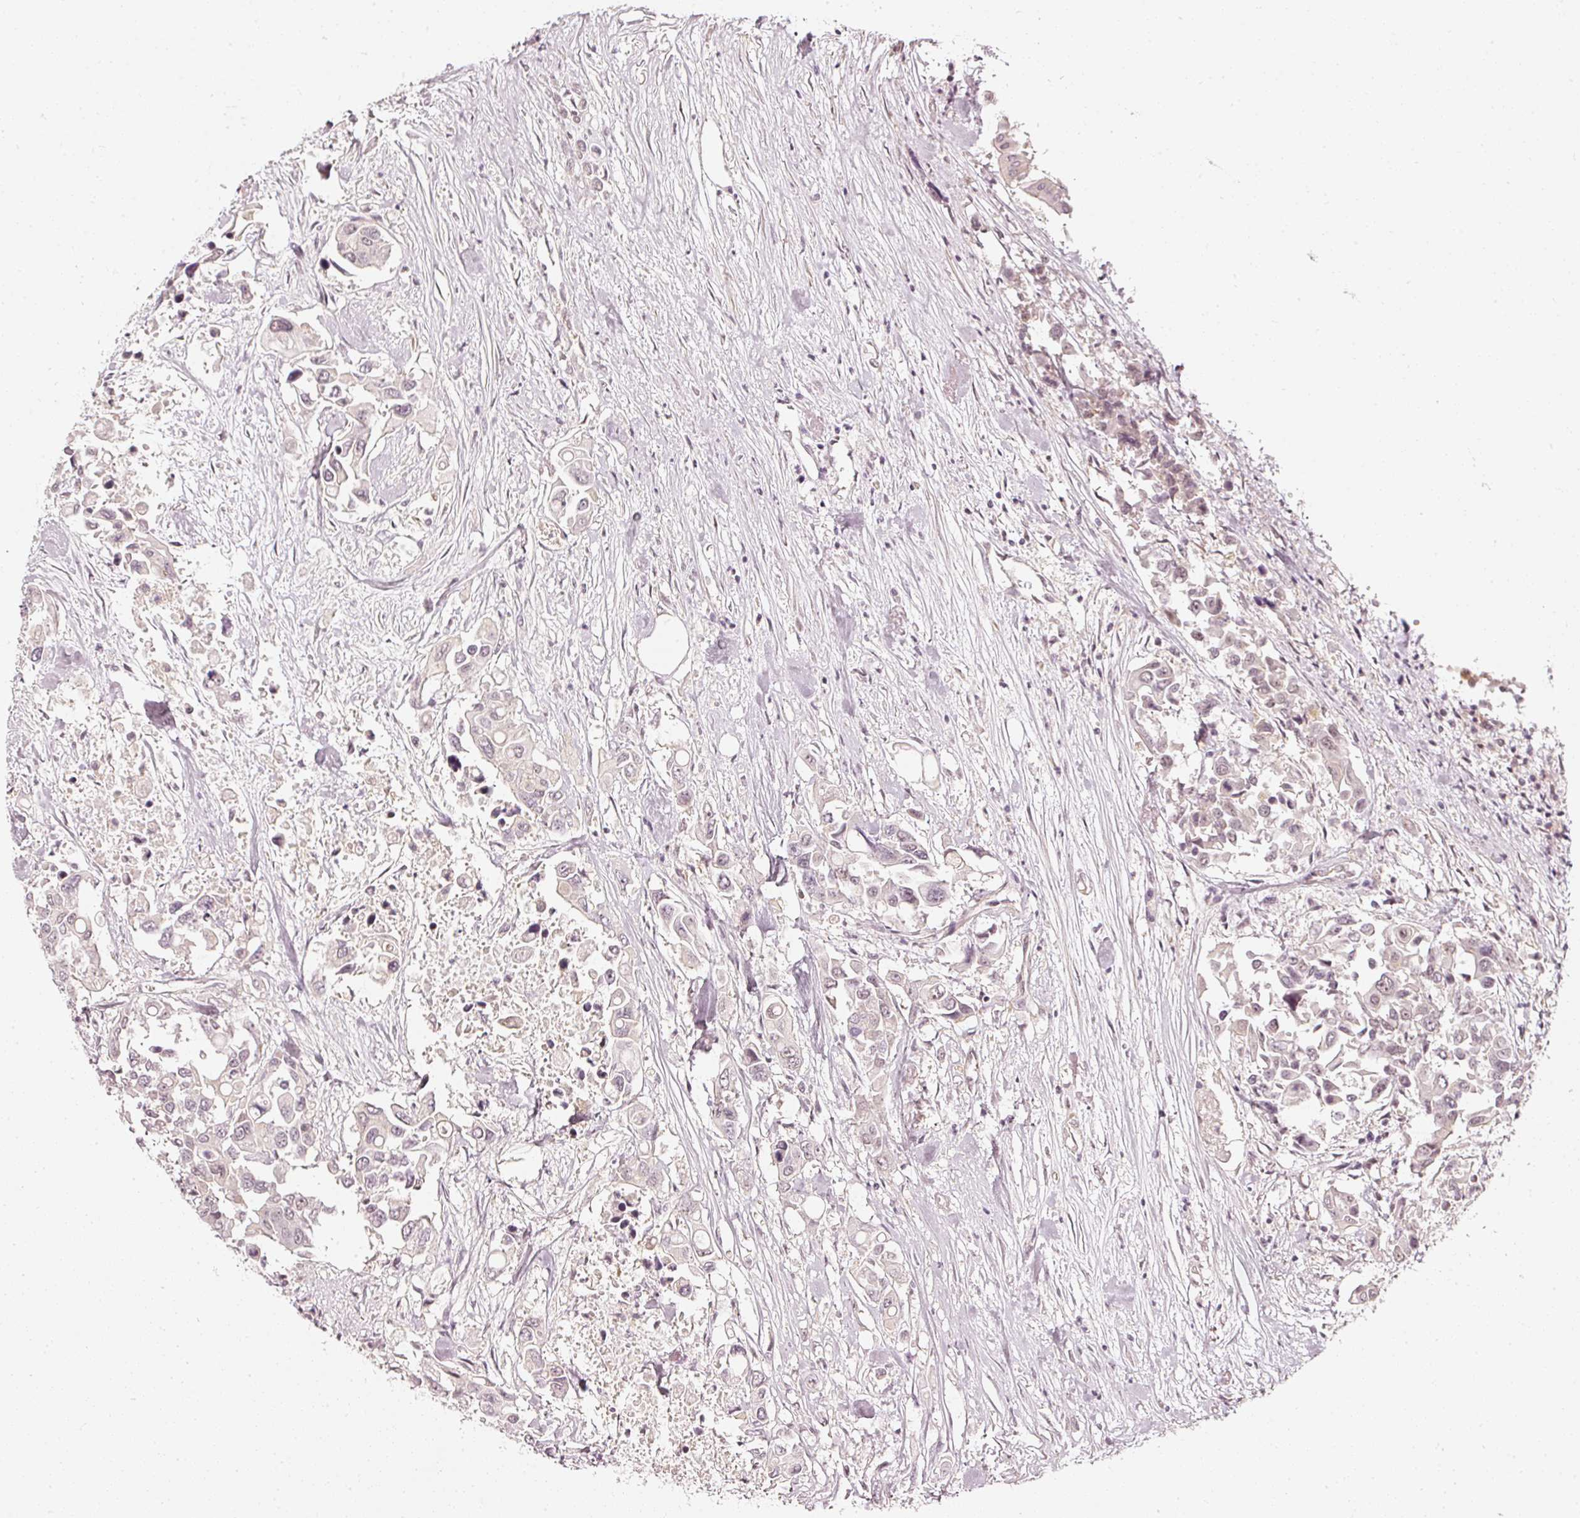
{"staining": {"intensity": "negative", "quantity": "none", "location": "none"}, "tissue": "colorectal cancer", "cell_type": "Tumor cells", "image_type": "cancer", "snomed": [{"axis": "morphology", "description": "Adenocarcinoma, NOS"}, {"axis": "topography", "description": "Colon"}], "caption": "An image of colorectal cancer stained for a protein reveals no brown staining in tumor cells.", "gene": "DRD2", "patient": {"sex": "male", "age": 77}}